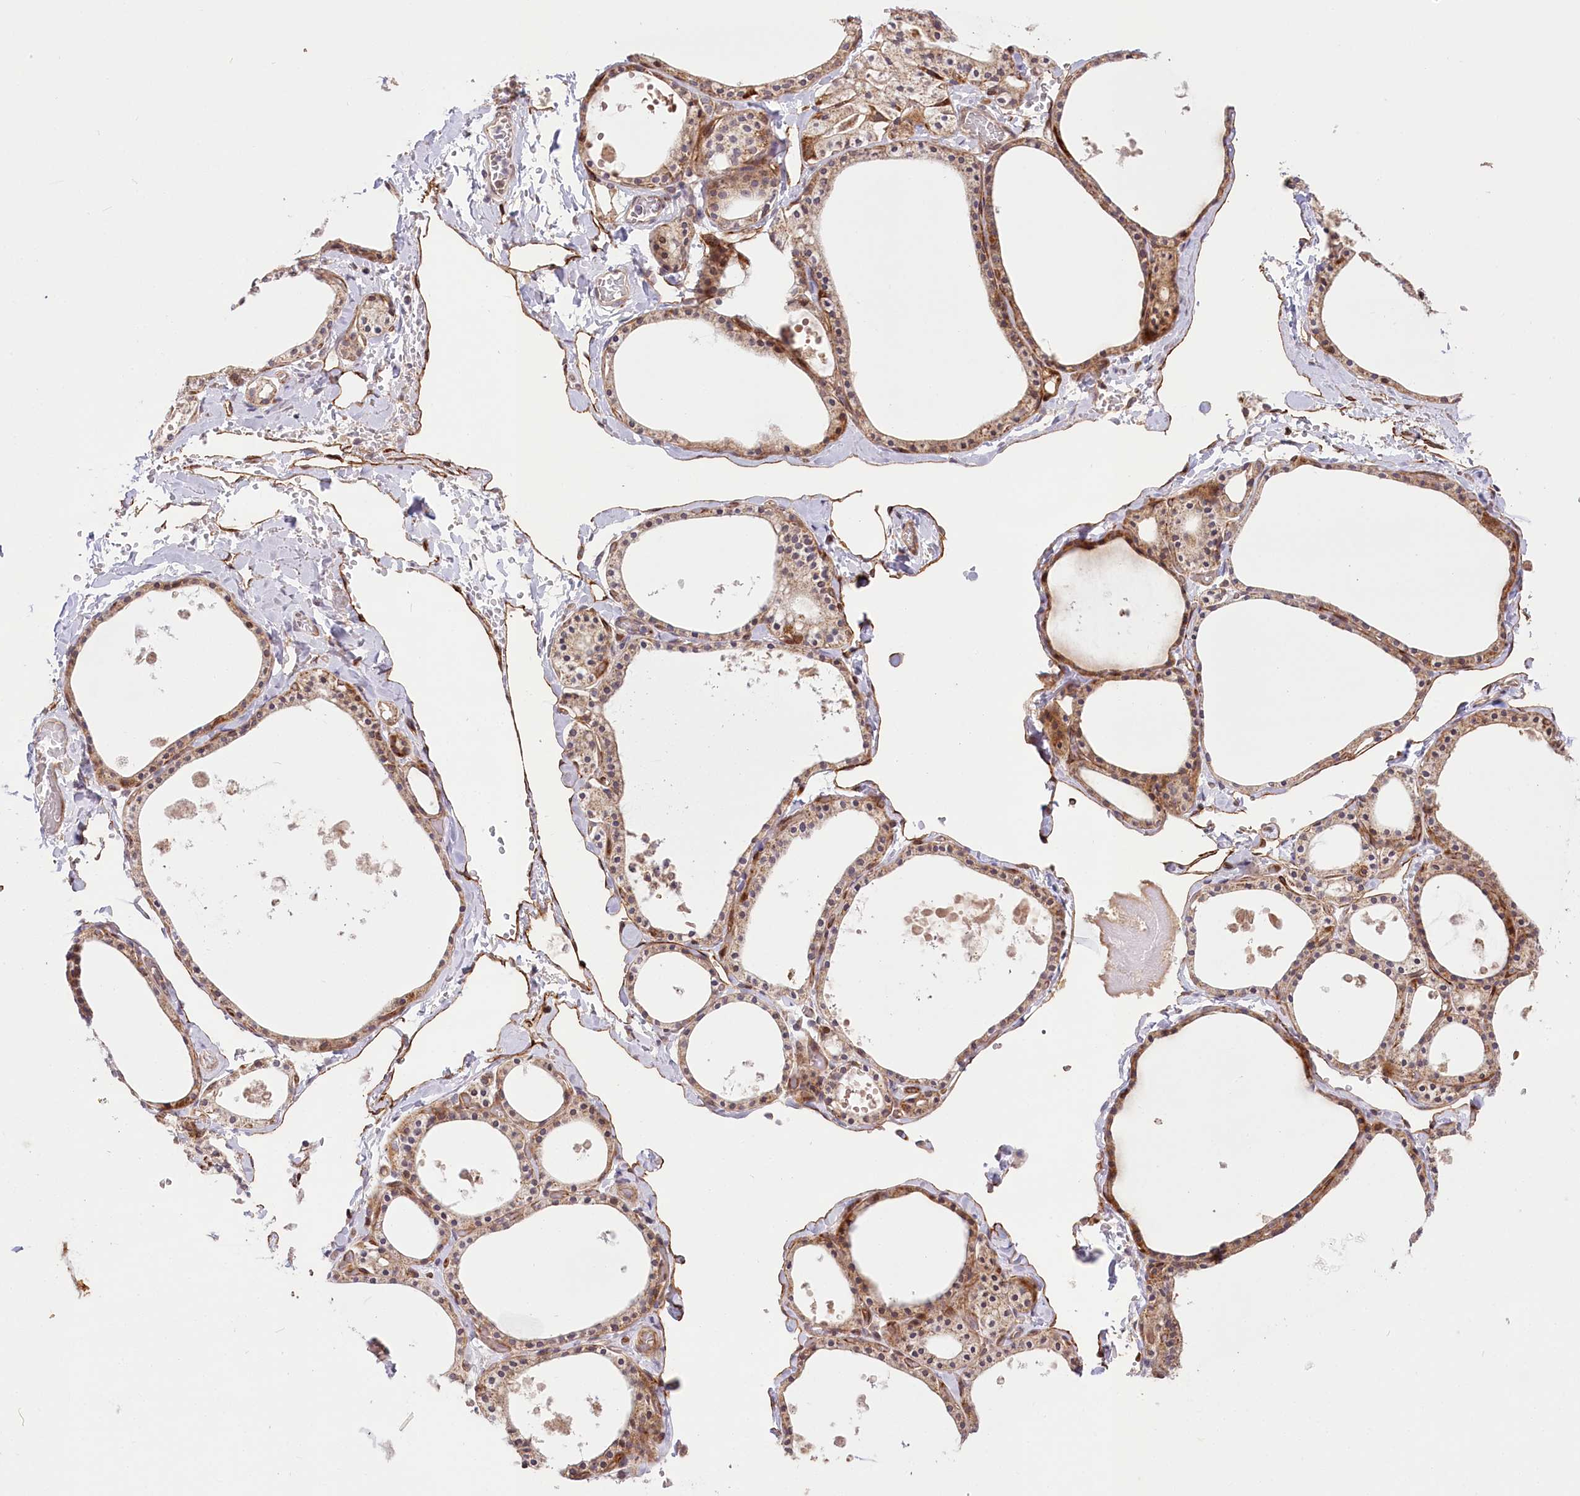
{"staining": {"intensity": "moderate", "quantity": ">75%", "location": "cytoplasmic/membranous"}, "tissue": "thyroid gland", "cell_type": "Glandular cells", "image_type": "normal", "snomed": [{"axis": "morphology", "description": "Normal tissue, NOS"}, {"axis": "topography", "description": "Thyroid gland"}], "caption": "A micrograph of human thyroid gland stained for a protein demonstrates moderate cytoplasmic/membranous brown staining in glandular cells. The staining was performed using DAB (3,3'-diaminobenzidine), with brown indicating positive protein expression. Nuclei are stained blue with hematoxylin.", "gene": "CEP70", "patient": {"sex": "male", "age": 56}}